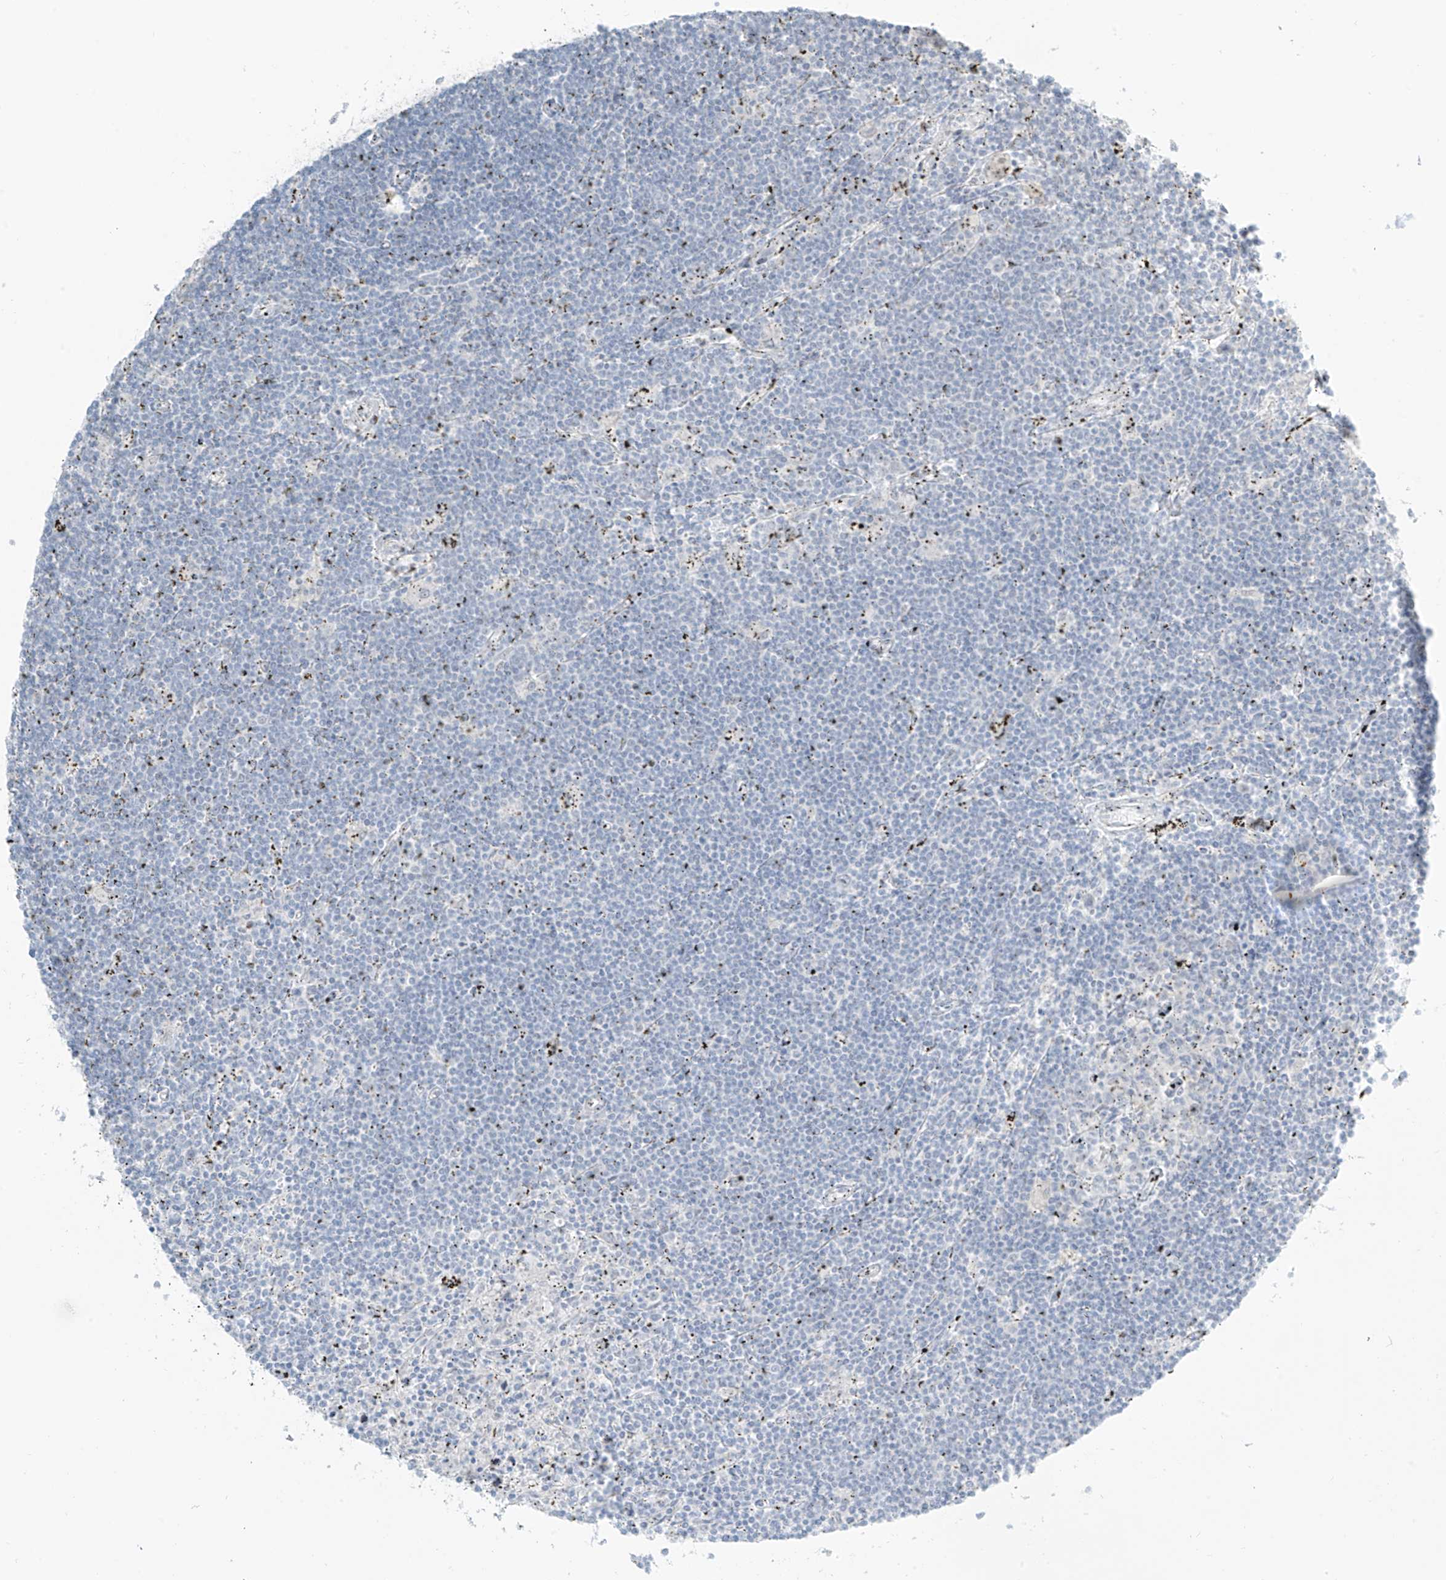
{"staining": {"intensity": "negative", "quantity": "none", "location": "none"}, "tissue": "lymphoma", "cell_type": "Tumor cells", "image_type": "cancer", "snomed": [{"axis": "morphology", "description": "Malignant lymphoma, non-Hodgkin's type, Low grade"}, {"axis": "topography", "description": "Spleen"}], "caption": "Tumor cells show no significant protein expression in malignant lymphoma, non-Hodgkin's type (low-grade).", "gene": "PRDM6", "patient": {"sex": "male", "age": 76}}